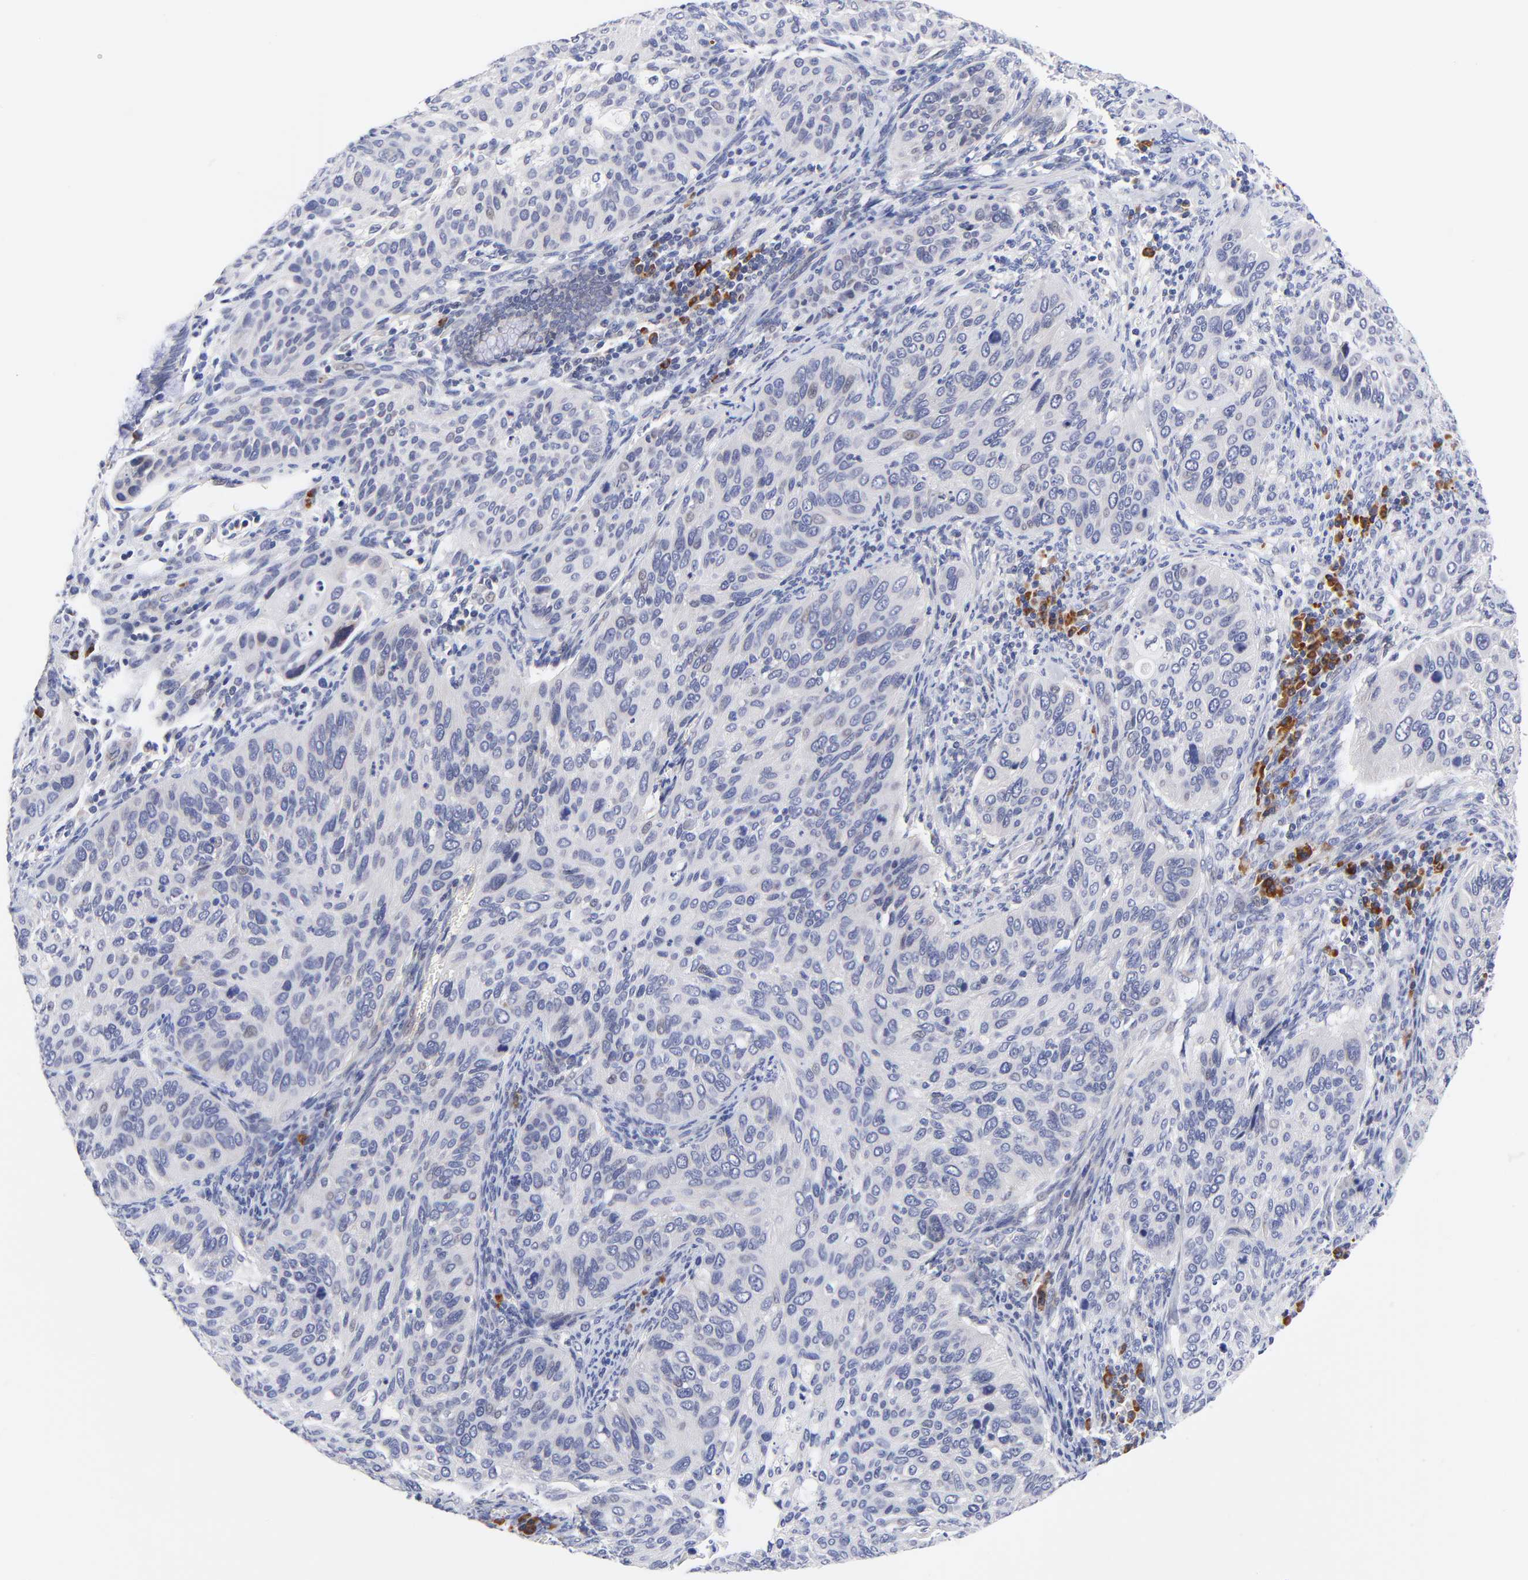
{"staining": {"intensity": "negative", "quantity": "none", "location": "none"}, "tissue": "cervical cancer", "cell_type": "Tumor cells", "image_type": "cancer", "snomed": [{"axis": "morphology", "description": "Squamous cell carcinoma, NOS"}, {"axis": "topography", "description": "Cervix"}], "caption": "A micrograph of human cervical cancer (squamous cell carcinoma) is negative for staining in tumor cells. (DAB (3,3'-diaminobenzidine) immunohistochemistry (IHC) visualized using brightfield microscopy, high magnification).", "gene": "AFF2", "patient": {"sex": "female", "age": 57}}